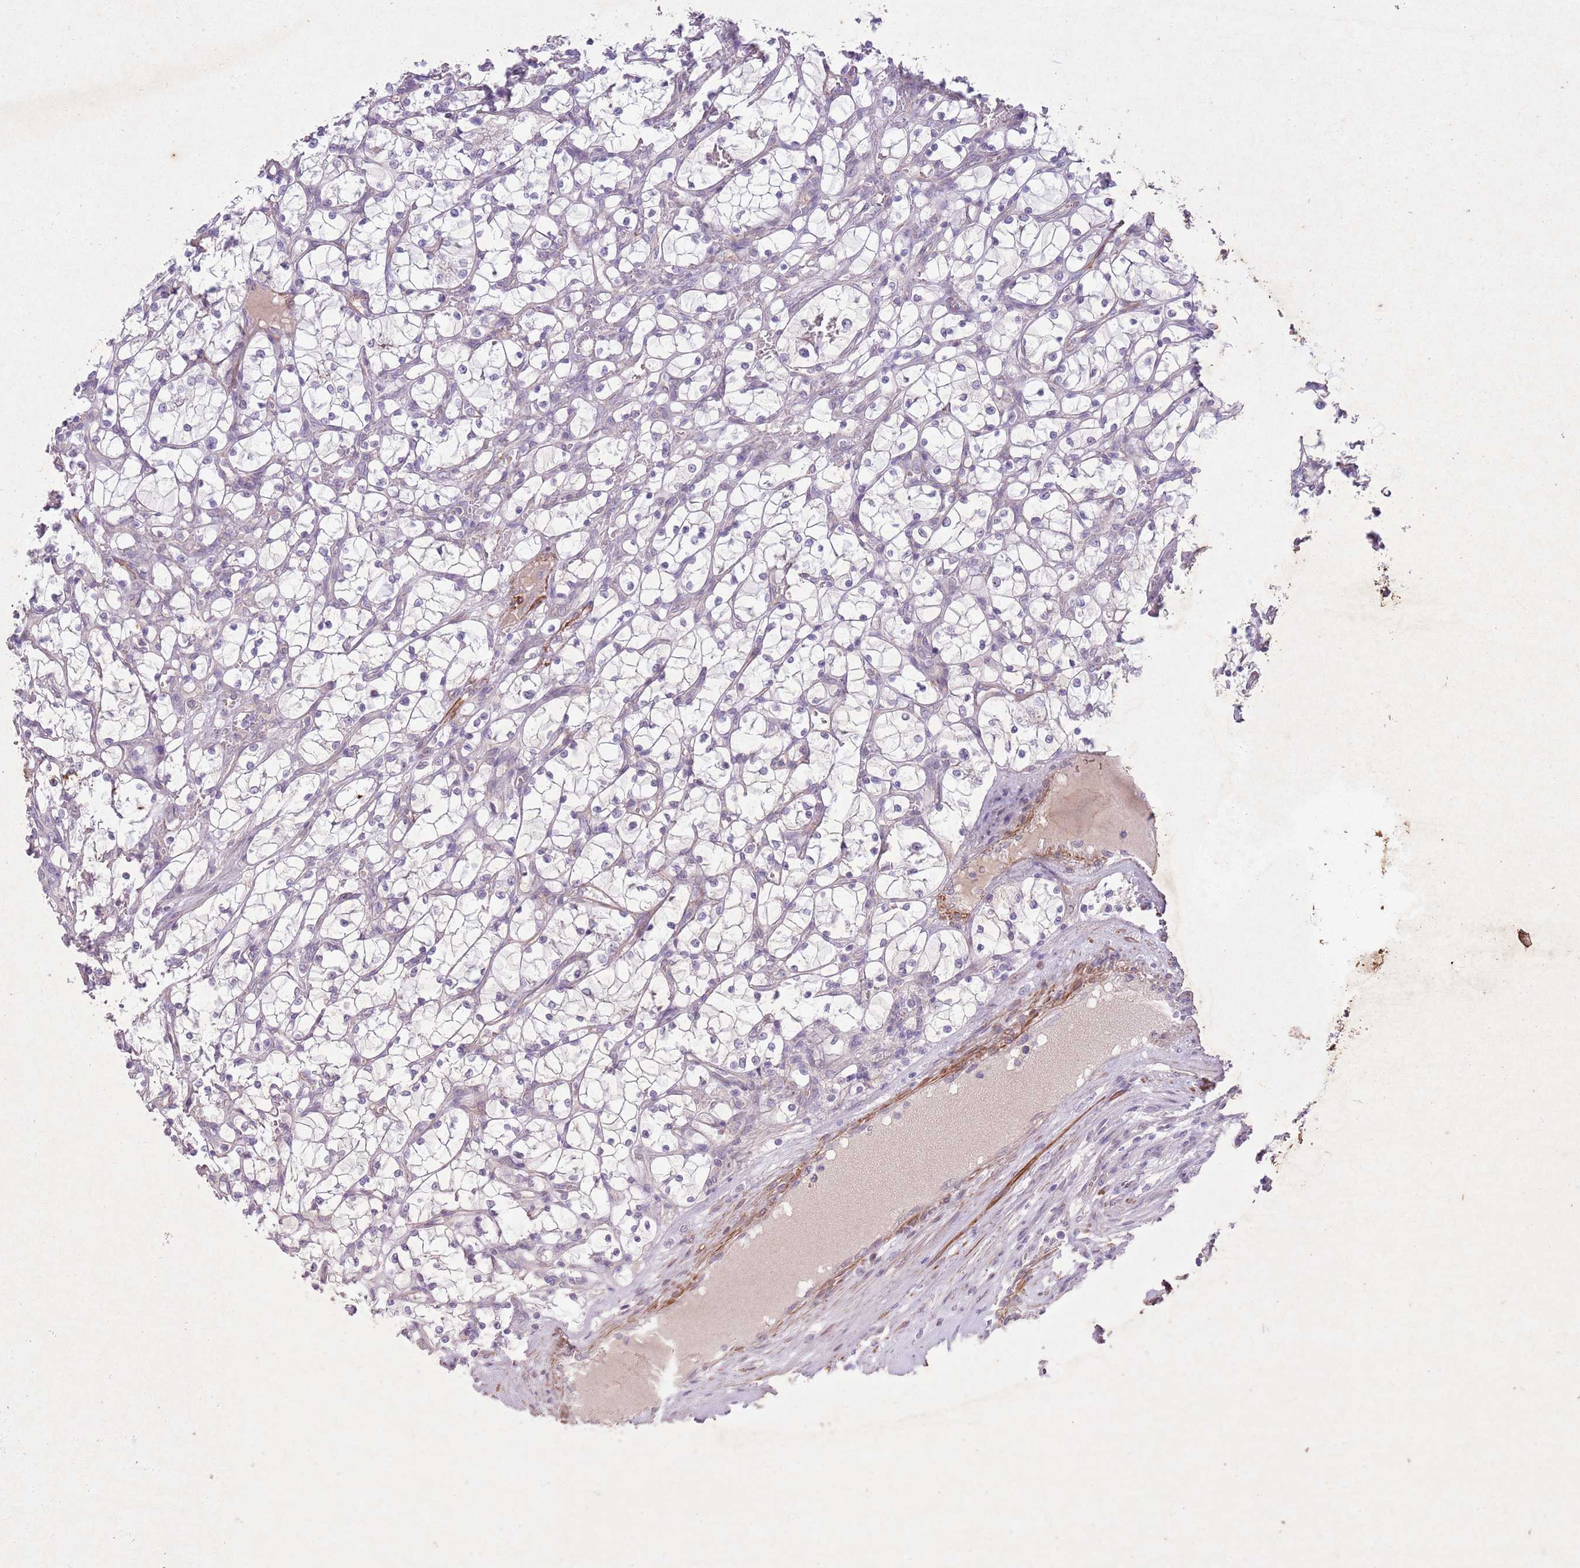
{"staining": {"intensity": "negative", "quantity": "none", "location": "none"}, "tissue": "renal cancer", "cell_type": "Tumor cells", "image_type": "cancer", "snomed": [{"axis": "morphology", "description": "Adenocarcinoma, NOS"}, {"axis": "topography", "description": "Kidney"}], "caption": "An image of human renal cancer (adenocarcinoma) is negative for staining in tumor cells.", "gene": "CCNI", "patient": {"sex": "female", "age": 69}}